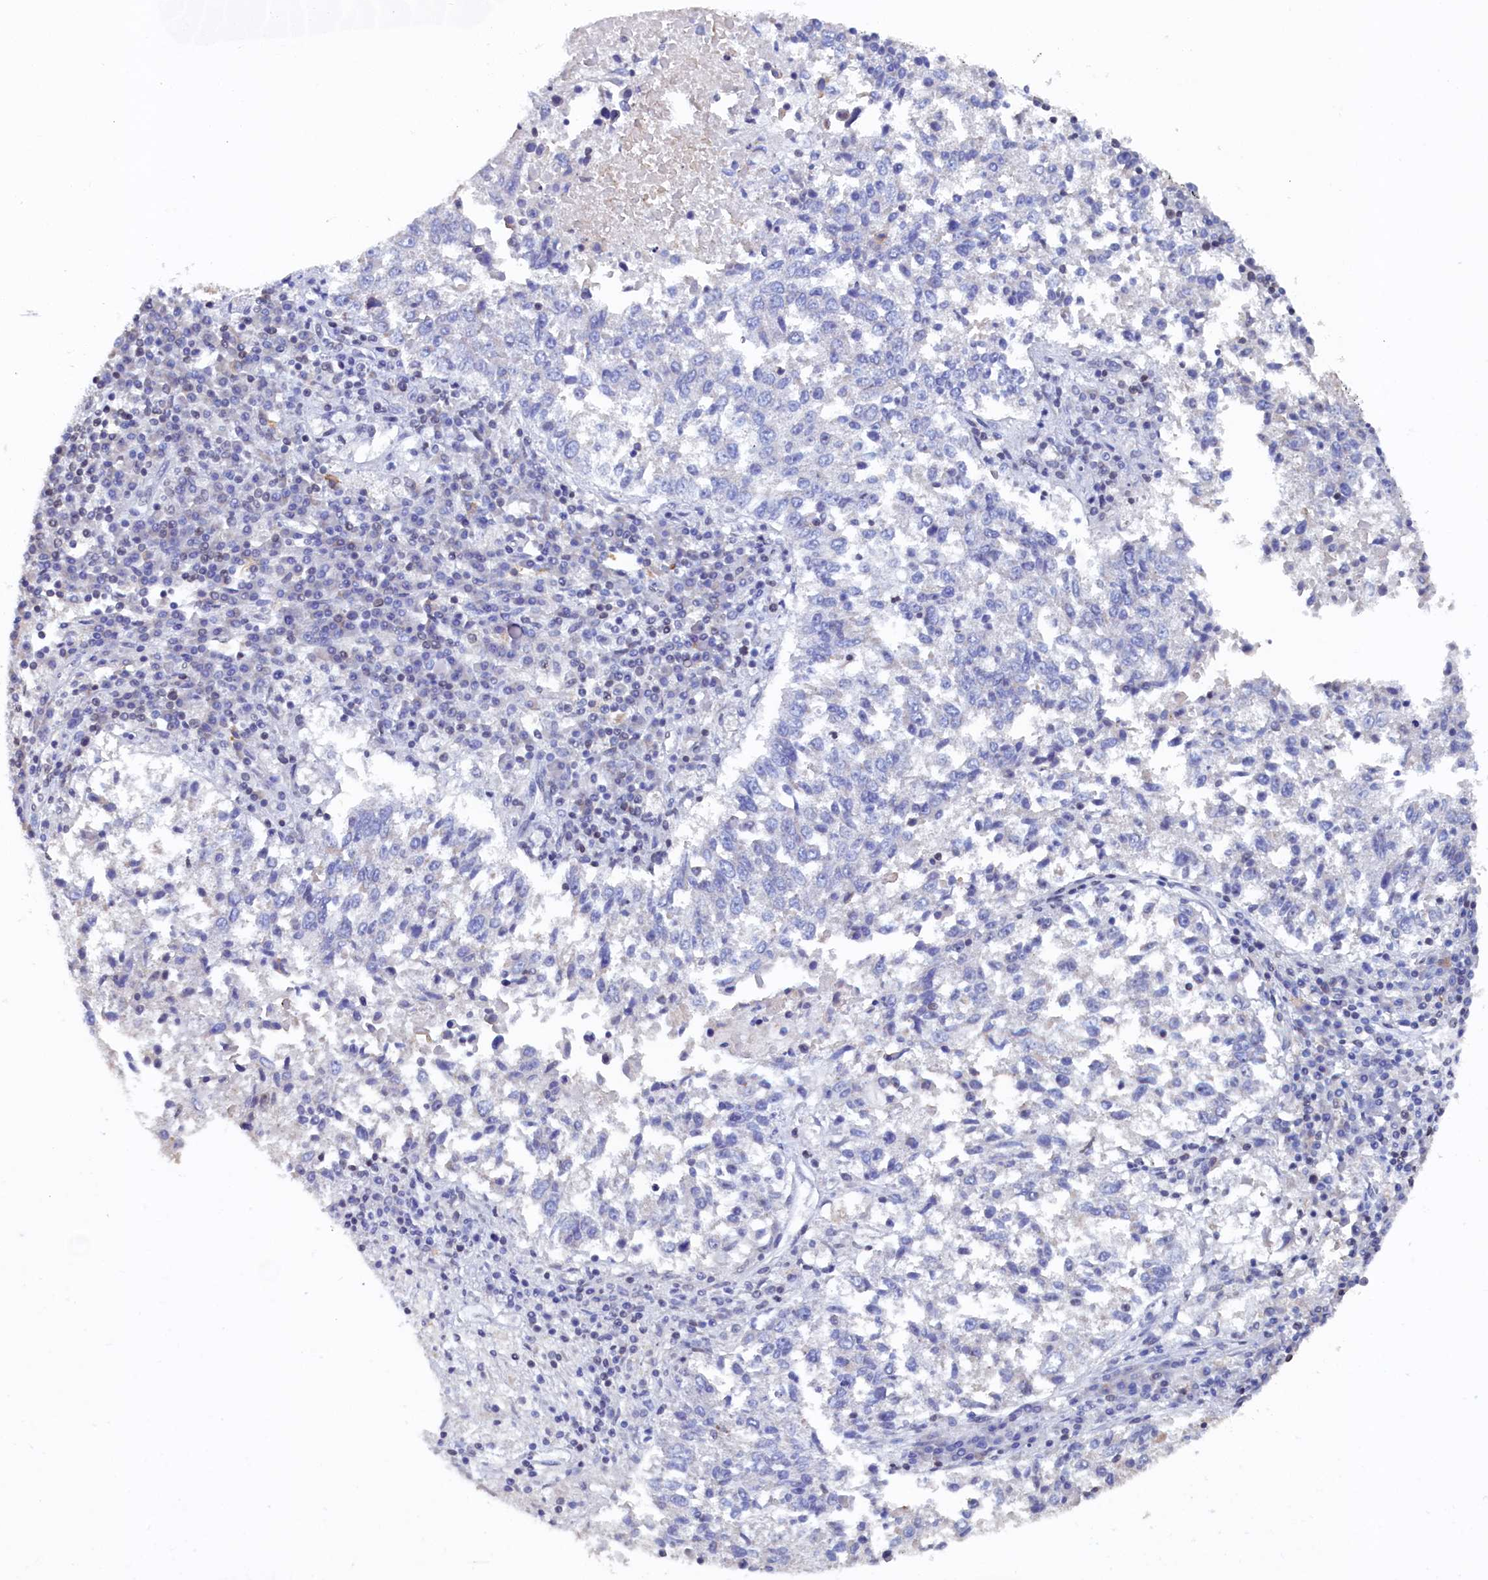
{"staining": {"intensity": "negative", "quantity": "none", "location": "none"}, "tissue": "lung cancer", "cell_type": "Tumor cells", "image_type": "cancer", "snomed": [{"axis": "morphology", "description": "Squamous cell carcinoma, NOS"}, {"axis": "topography", "description": "Lung"}], "caption": "This is a histopathology image of immunohistochemistry staining of lung cancer (squamous cell carcinoma), which shows no staining in tumor cells.", "gene": "C11orf54", "patient": {"sex": "male", "age": 73}}